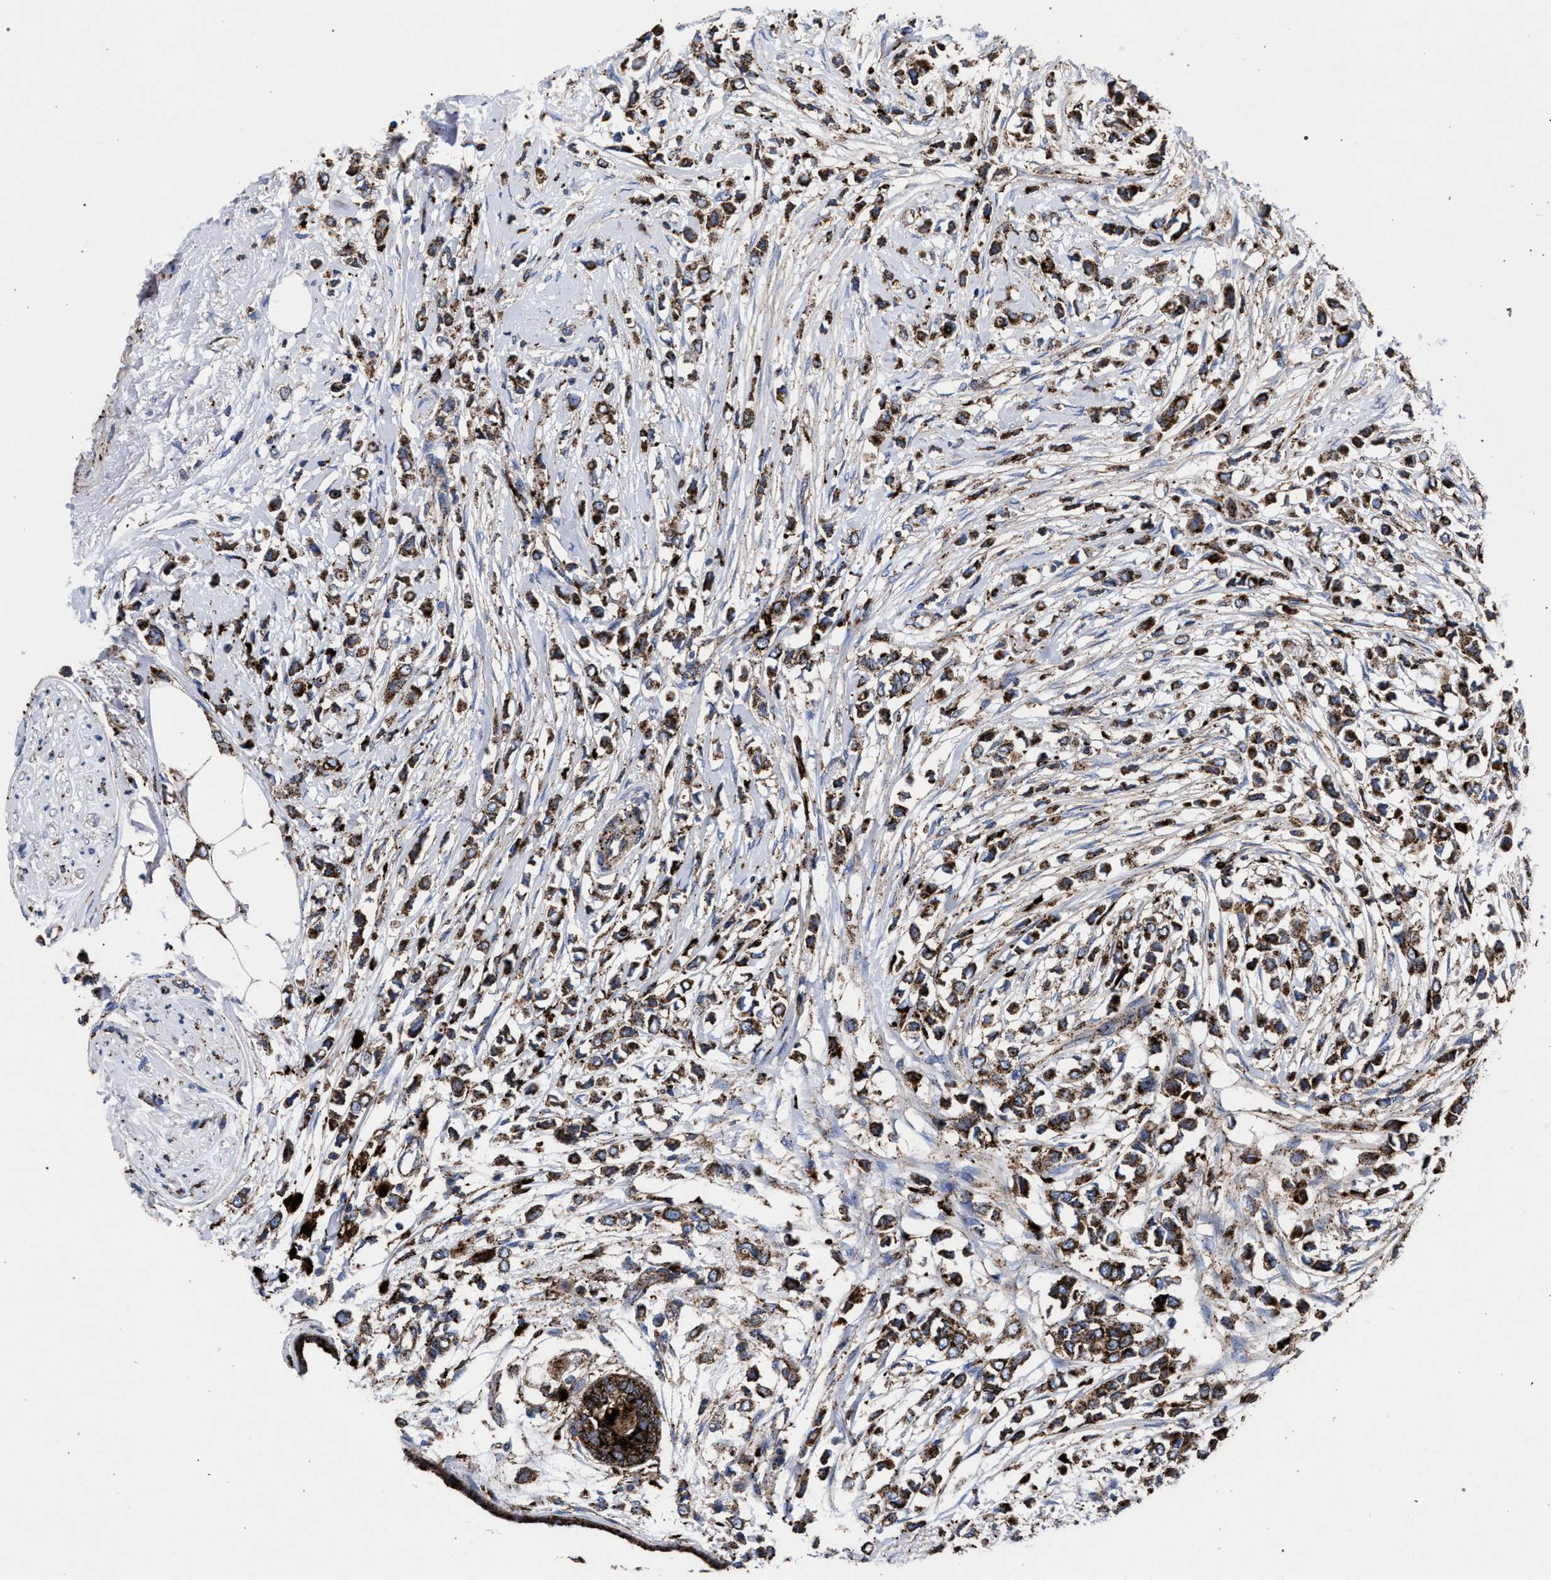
{"staining": {"intensity": "strong", "quantity": ">75%", "location": "cytoplasmic/membranous"}, "tissue": "breast cancer", "cell_type": "Tumor cells", "image_type": "cancer", "snomed": [{"axis": "morphology", "description": "Lobular carcinoma"}, {"axis": "topography", "description": "Breast"}], "caption": "IHC of lobular carcinoma (breast) displays high levels of strong cytoplasmic/membranous staining in approximately >75% of tumor cells. The protein of interest is stained brown, and the nuclei are stained in blue (DAB IHC with brightfield microscopy, high magnification).", "gene": "PPT1", "patient": {"sex": "female", "age": 51}}